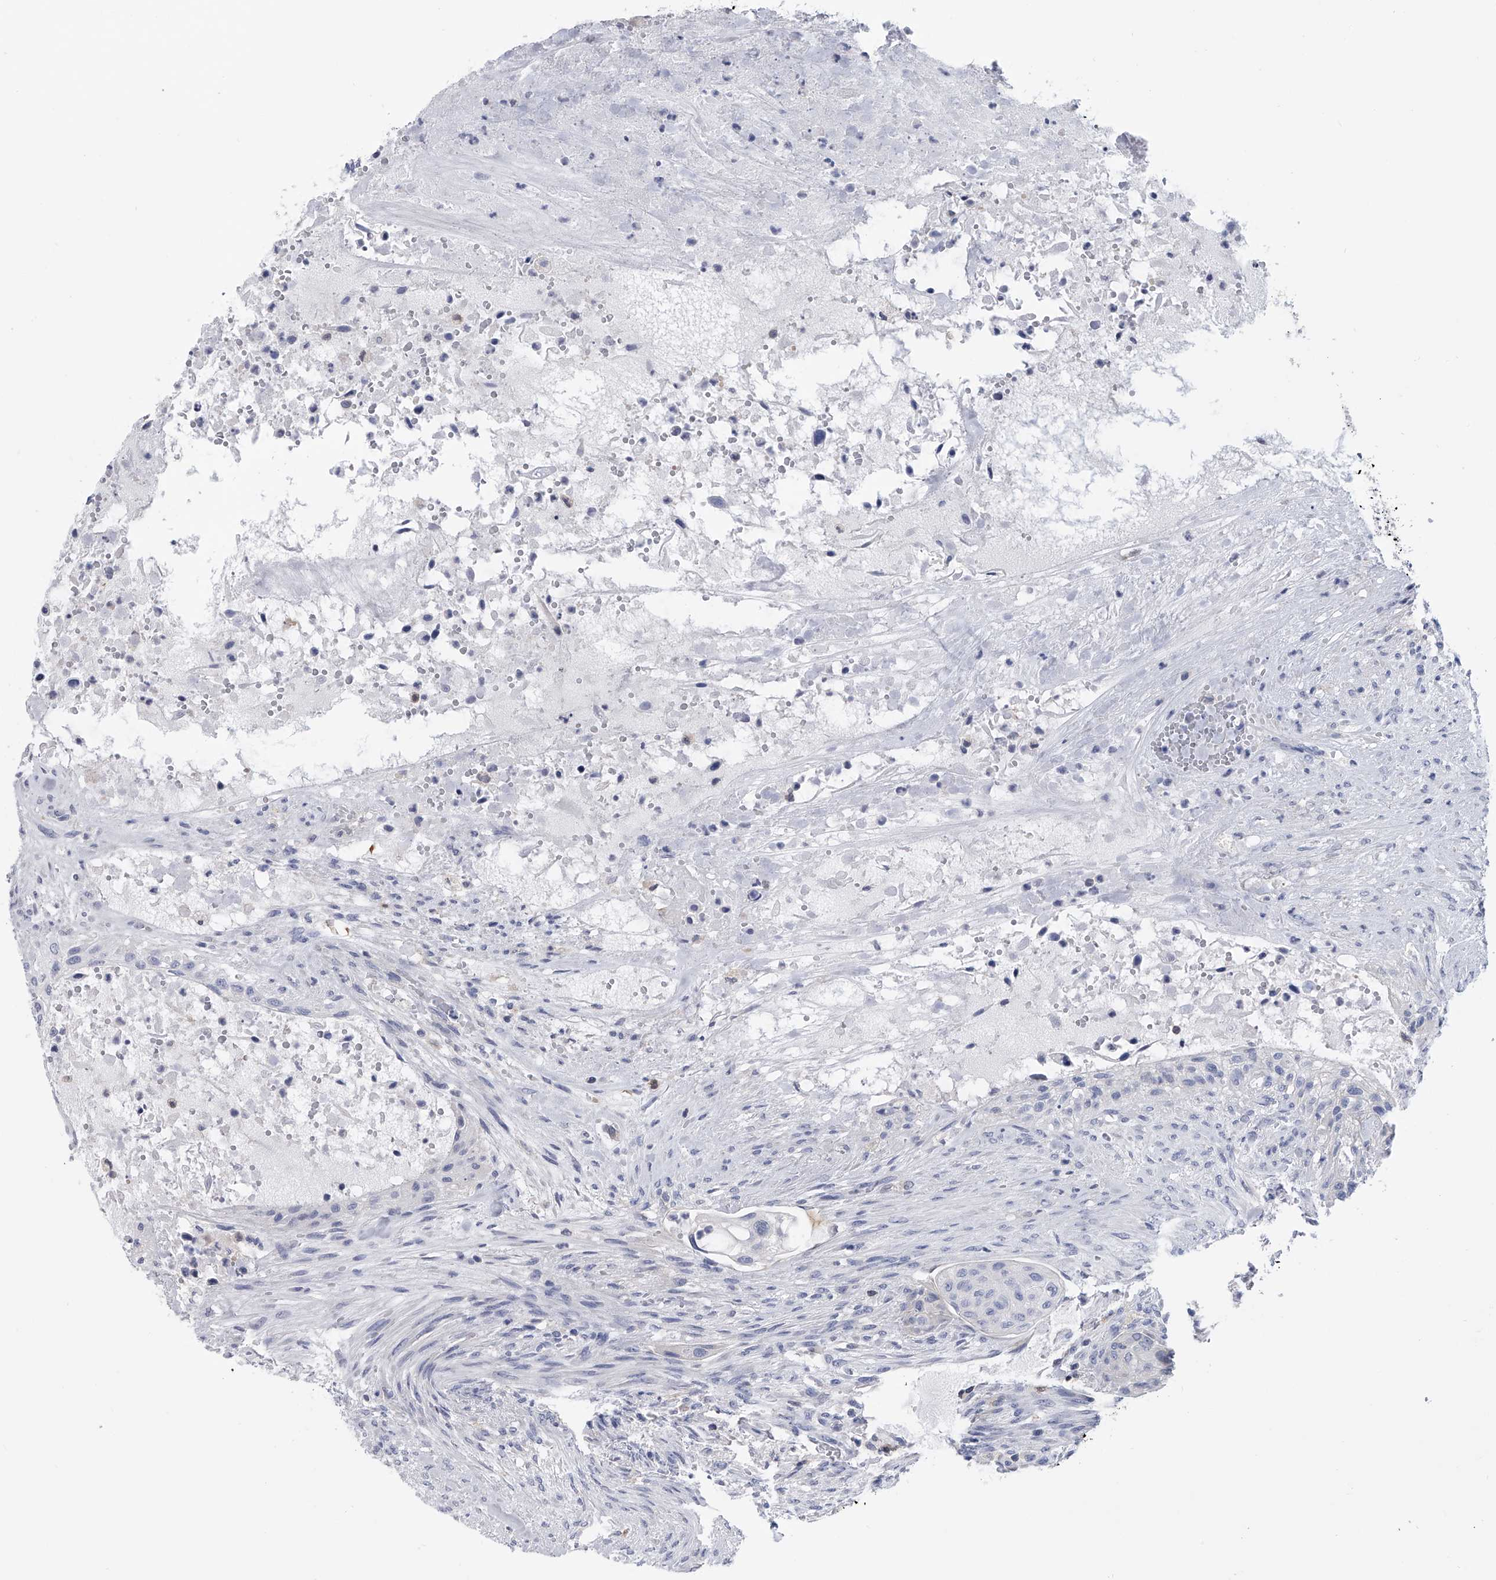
{"staining": {"intensity": "negative", "quantity": "none", "location": "none"}, "tissue": "urothelial cancer", "cell_type": "Tumor cells", "image_type": "cancer", "snomed": [{"axis": "morphology", "description": "Urothelial carcinoma, High grade"}, {"axis": "topography", "description": "Urinary bladder"}], "caption": "The photomicrograph exhibits no staining of tumor cells in urothelial carcinoma (high-grade).", "gene": "SERPINB9", "patient": {"sex": "male", "age": 35}}